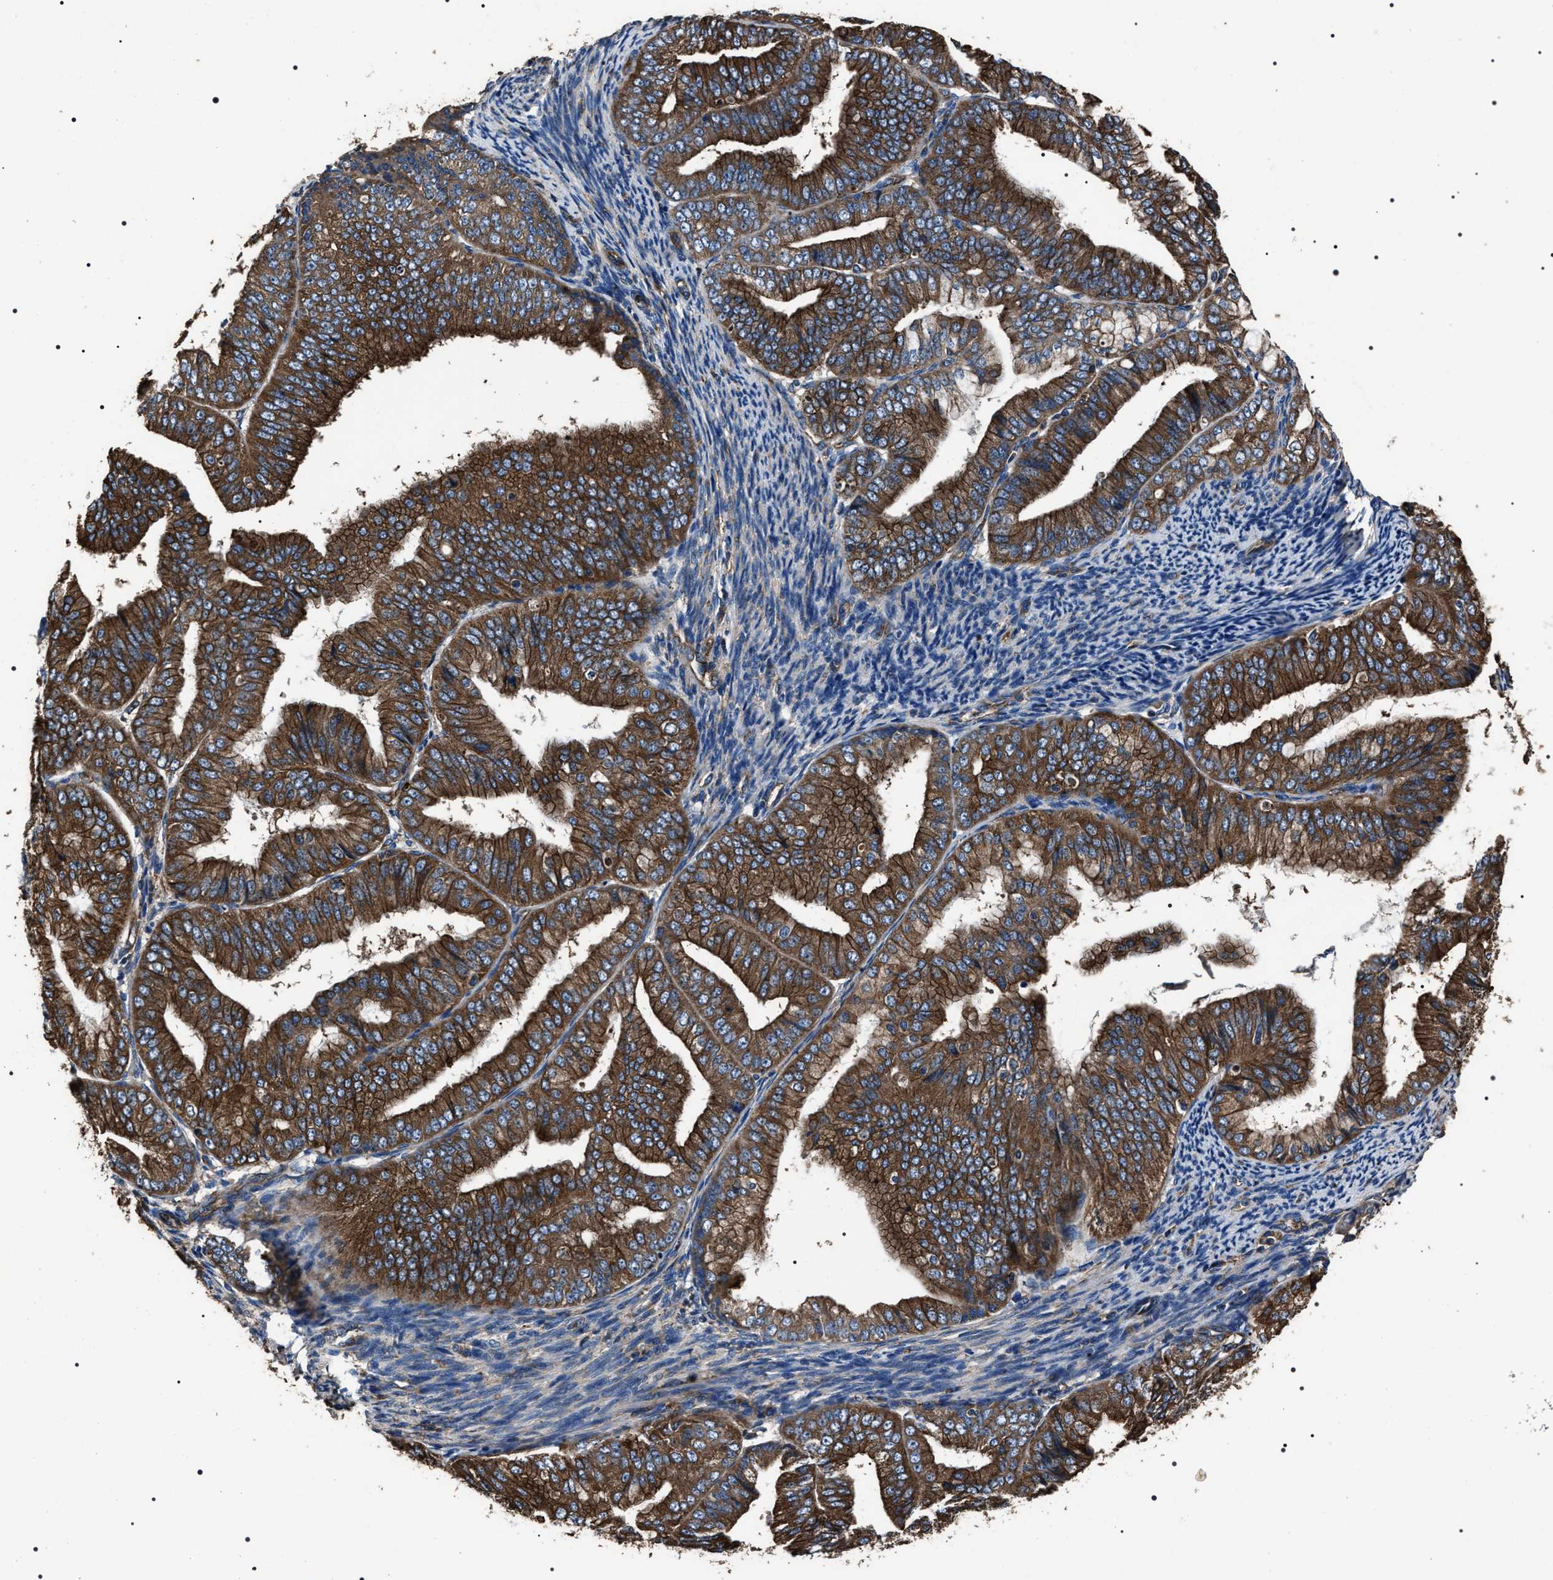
{"staining": {"intensity": "strong", "quantity": ">75%", "location": "cytoplasmic/membranous"}, "tissue": "endometrial cancer", "cell_type": "Tumor cells", "image_type": "cancer", "snomed": [{"axis": "morphology", "description": "Adenocarcinoma, NOS"}, {"axis": "topography", "description": "Endometrium"}], "caption": "A micrograph of human endometrial adenocarcinoma stained for a protein exhibits strong cytoplasmic/membranous brown staining in tumor cells.", "gene": "HSCB", "patient": {"sex": "female", "age": 63}}